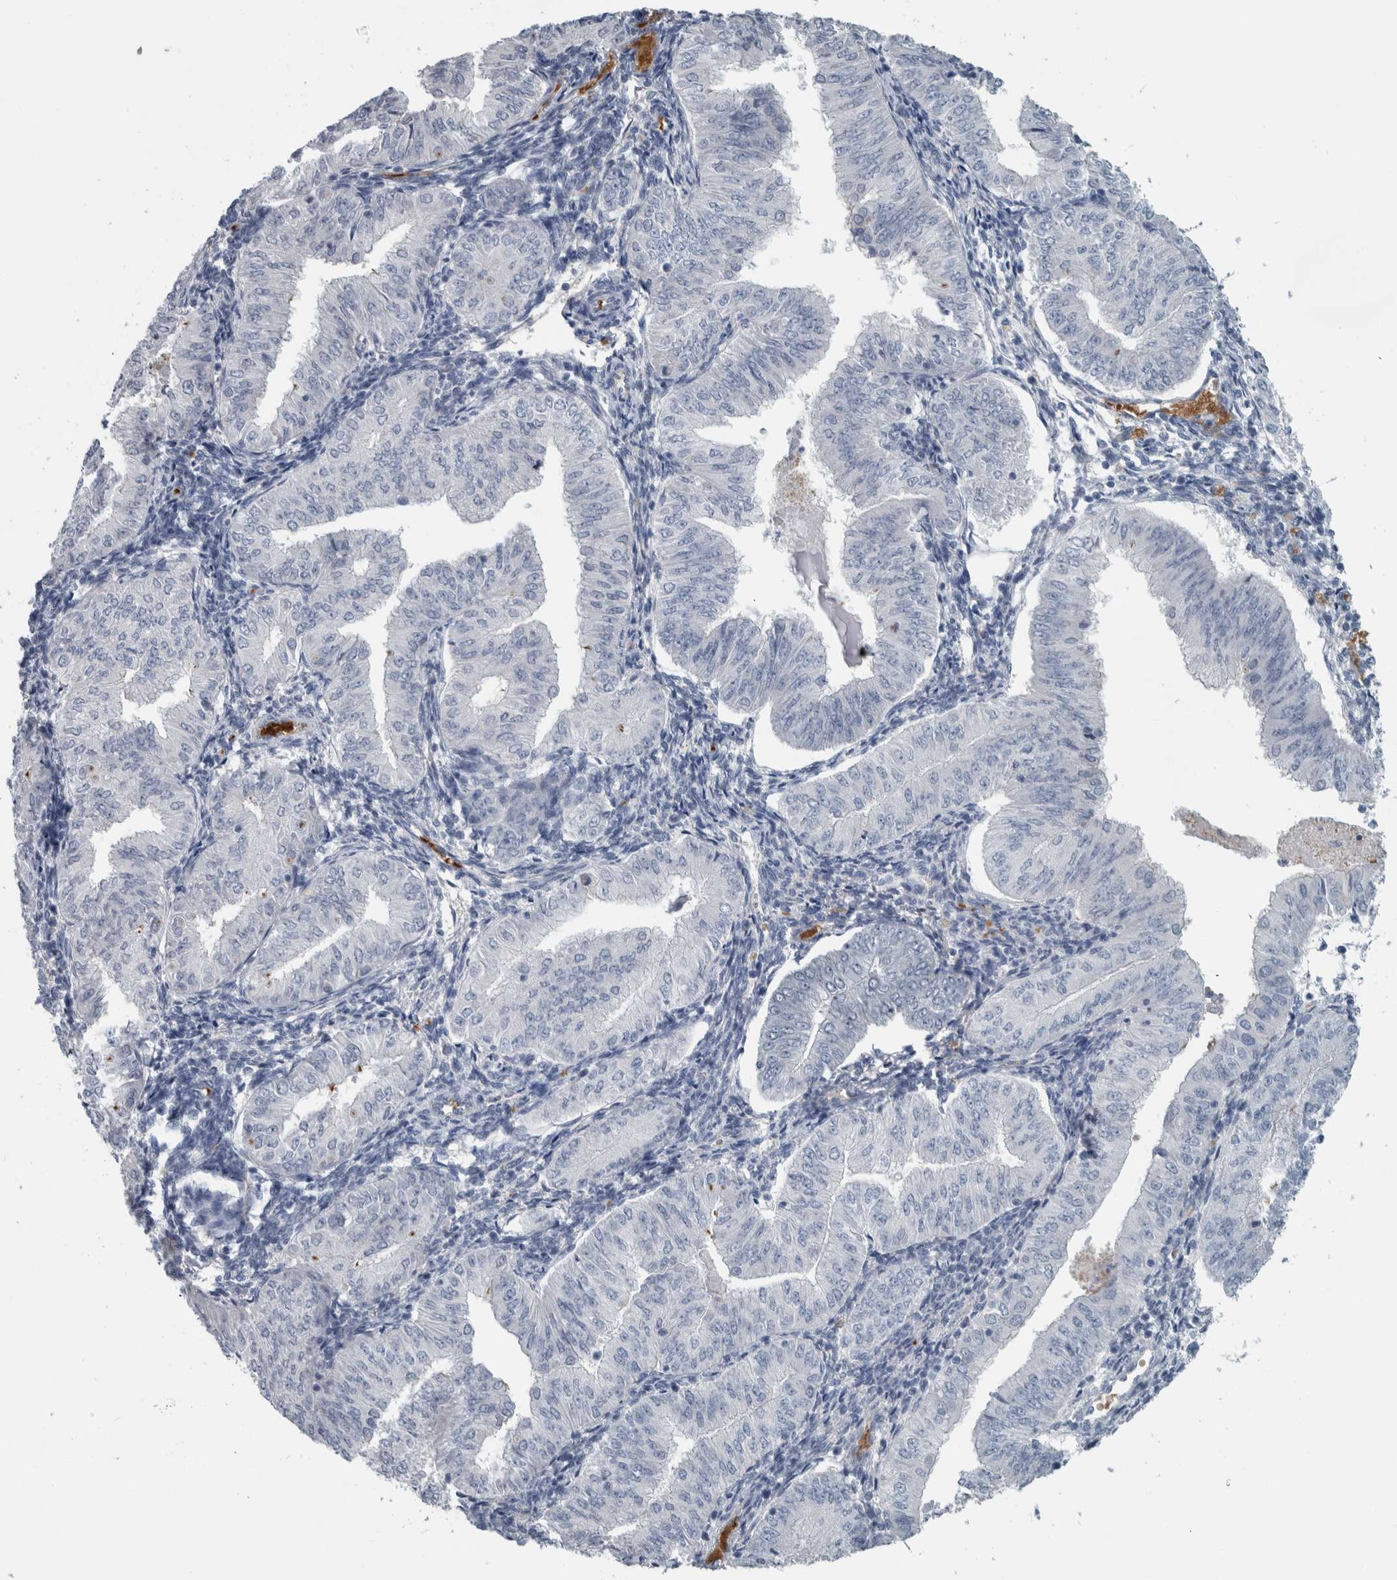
{"staining": {"intensity": "negative", "quantity": "none", "location": "none"}, "tissue": "endometrial cancer", "cell_type": "Tumor cells", "image_type": "cancer", "snomed": [{"axis": "morphology", "description": "Normal tissue, NOS"}, {"axis": "morphology", "description": "Adenocarcinoma, NOS"}, {"axis": "topography", "description": "Endometrium"}], "caption": "Immunohistochemical staining of human endometrial cancer (adenocarcinoma) reveals no significant positivity in tumor cells. Nuclei are stained in blue.", "gene": "SH3GL2", "patient": {"sex": "female", "age": 53}}